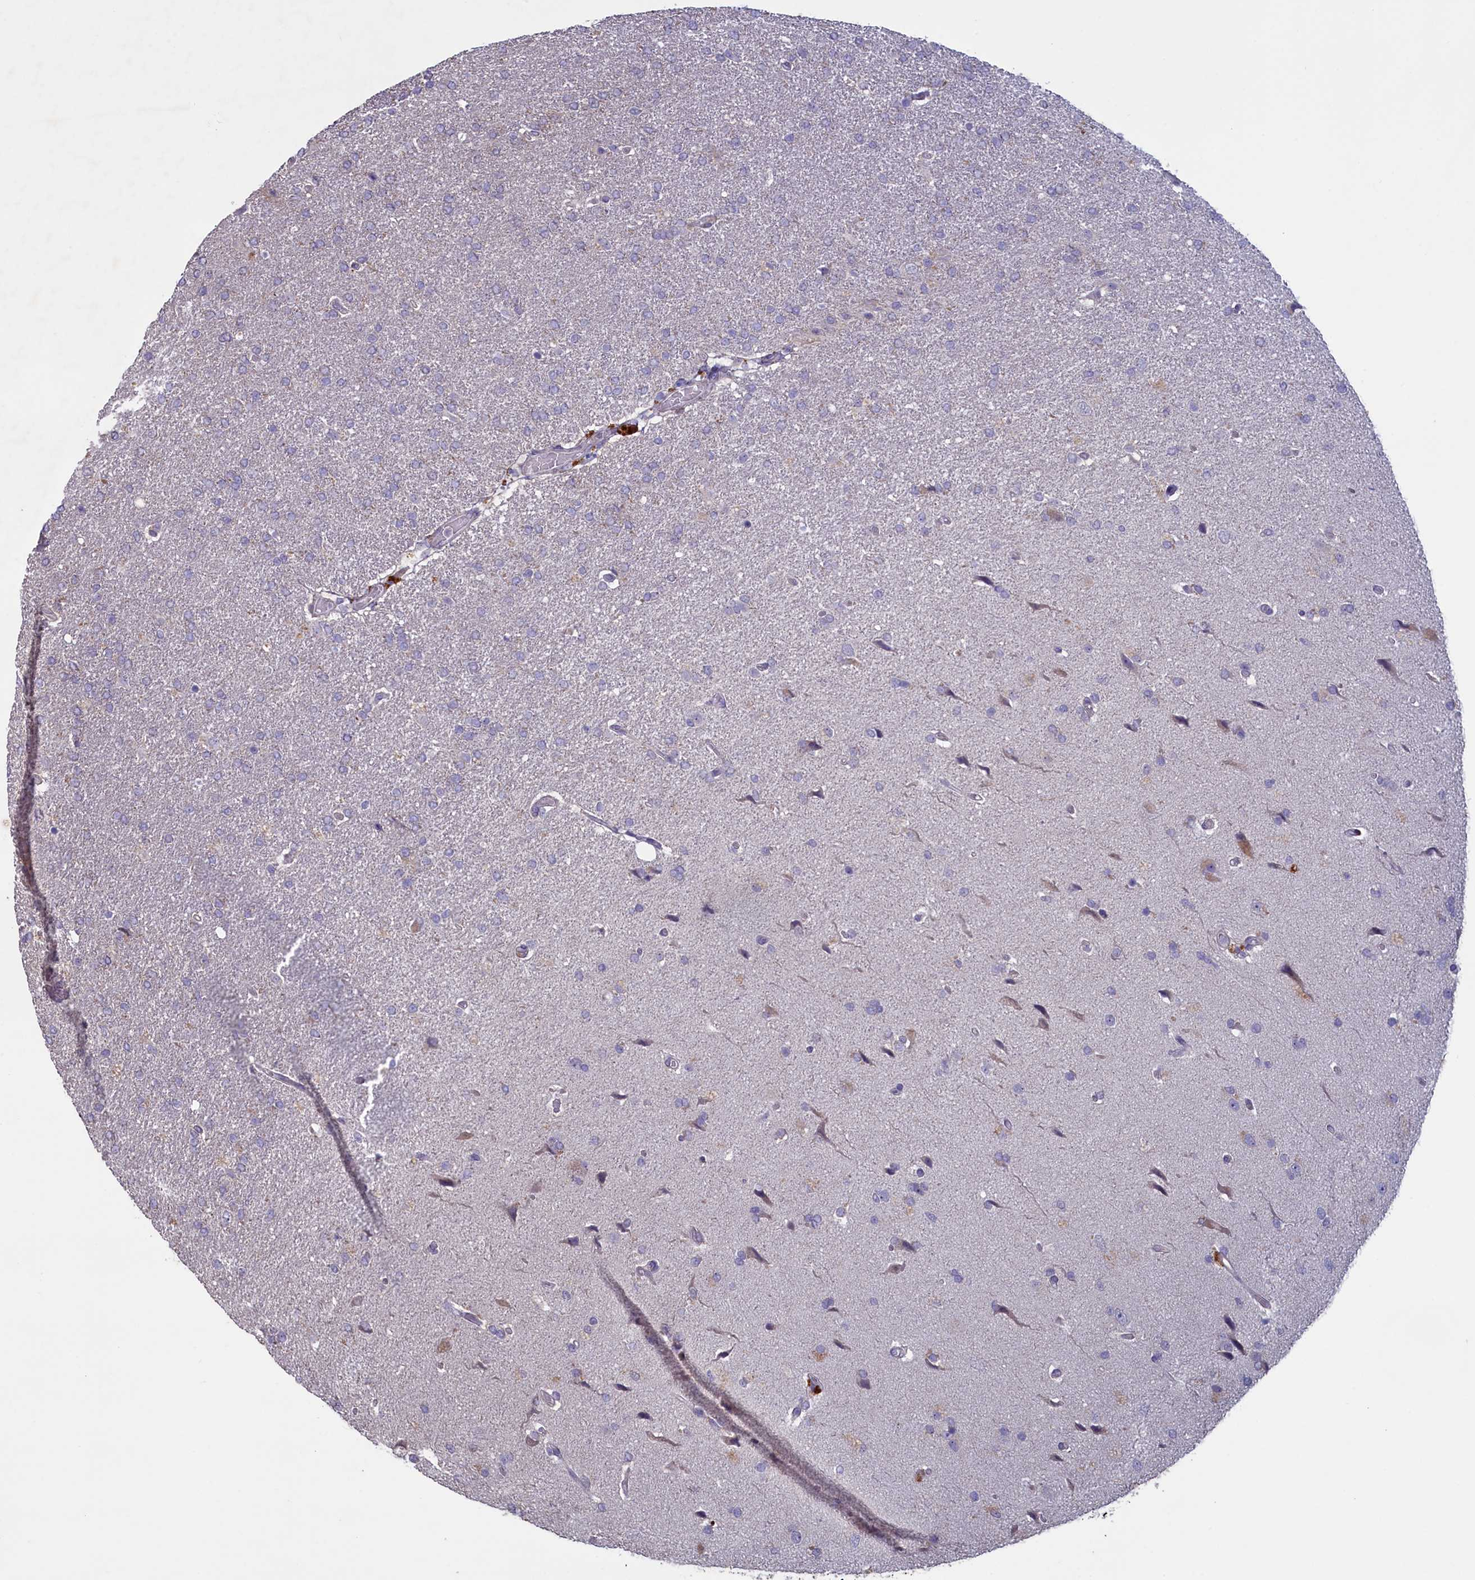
{"staining": {"intensity": "negative", "quantity": "none", "location": "none"}, "tissue": "glioma", "cell_type": "Tumor cells", "image_type": "cancer", "snomed": [{"axis": "morphology", "description": "Glioma, malignant, High grade"}, {"axis": "topography", "description": "Brain"}], "caption": "Tumor cells are negative for protein expression in human glioma. (Immunohistochemistry, brightfield microscopy, high magnification).", "gene": "ATF7IP2", "patient": {"sex": "male", "age": 72}}